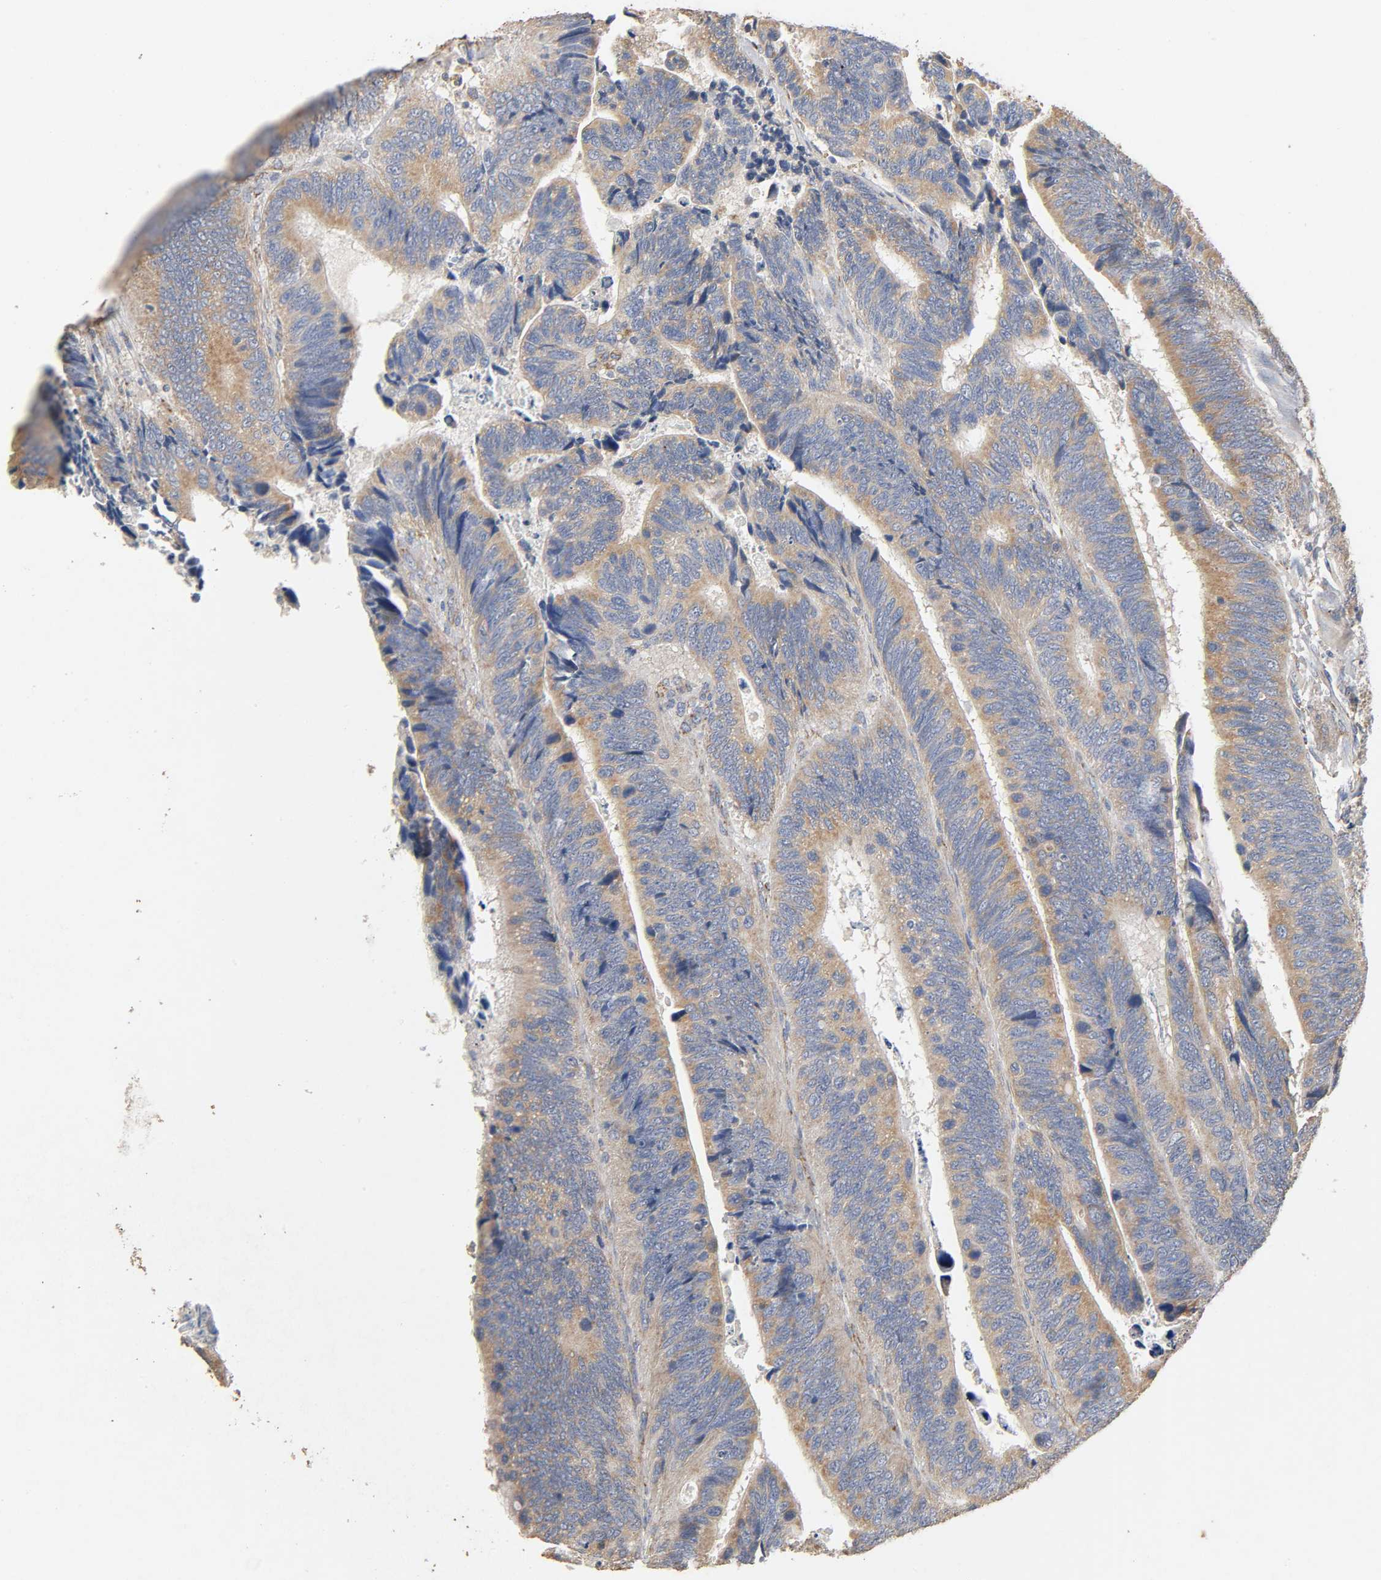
{"staining": {"intensity": "moderate", "quantity": "25%-75%", "location": "cytoplasmic/membranous"}, "tissue": "colorectal cancer", "cell_type": "Tumor cells", "image_type": "cancer", "snomed": [{"axis": "morphology", "description": "Adenocarcinoma, NOS"}, {"axis": "topography", "description": "Colon"}], "caption": "Protein expression analysis of colorectal adenocarcinoma displays moderate cytoplasmic/membranous staining in about 25%-75% of tumor cells. (brown staining indicates protein expression, while blue staining denotes nuclei).", "gene": "NDUFS3", "patient": {"sex": "male", "age": 72}}